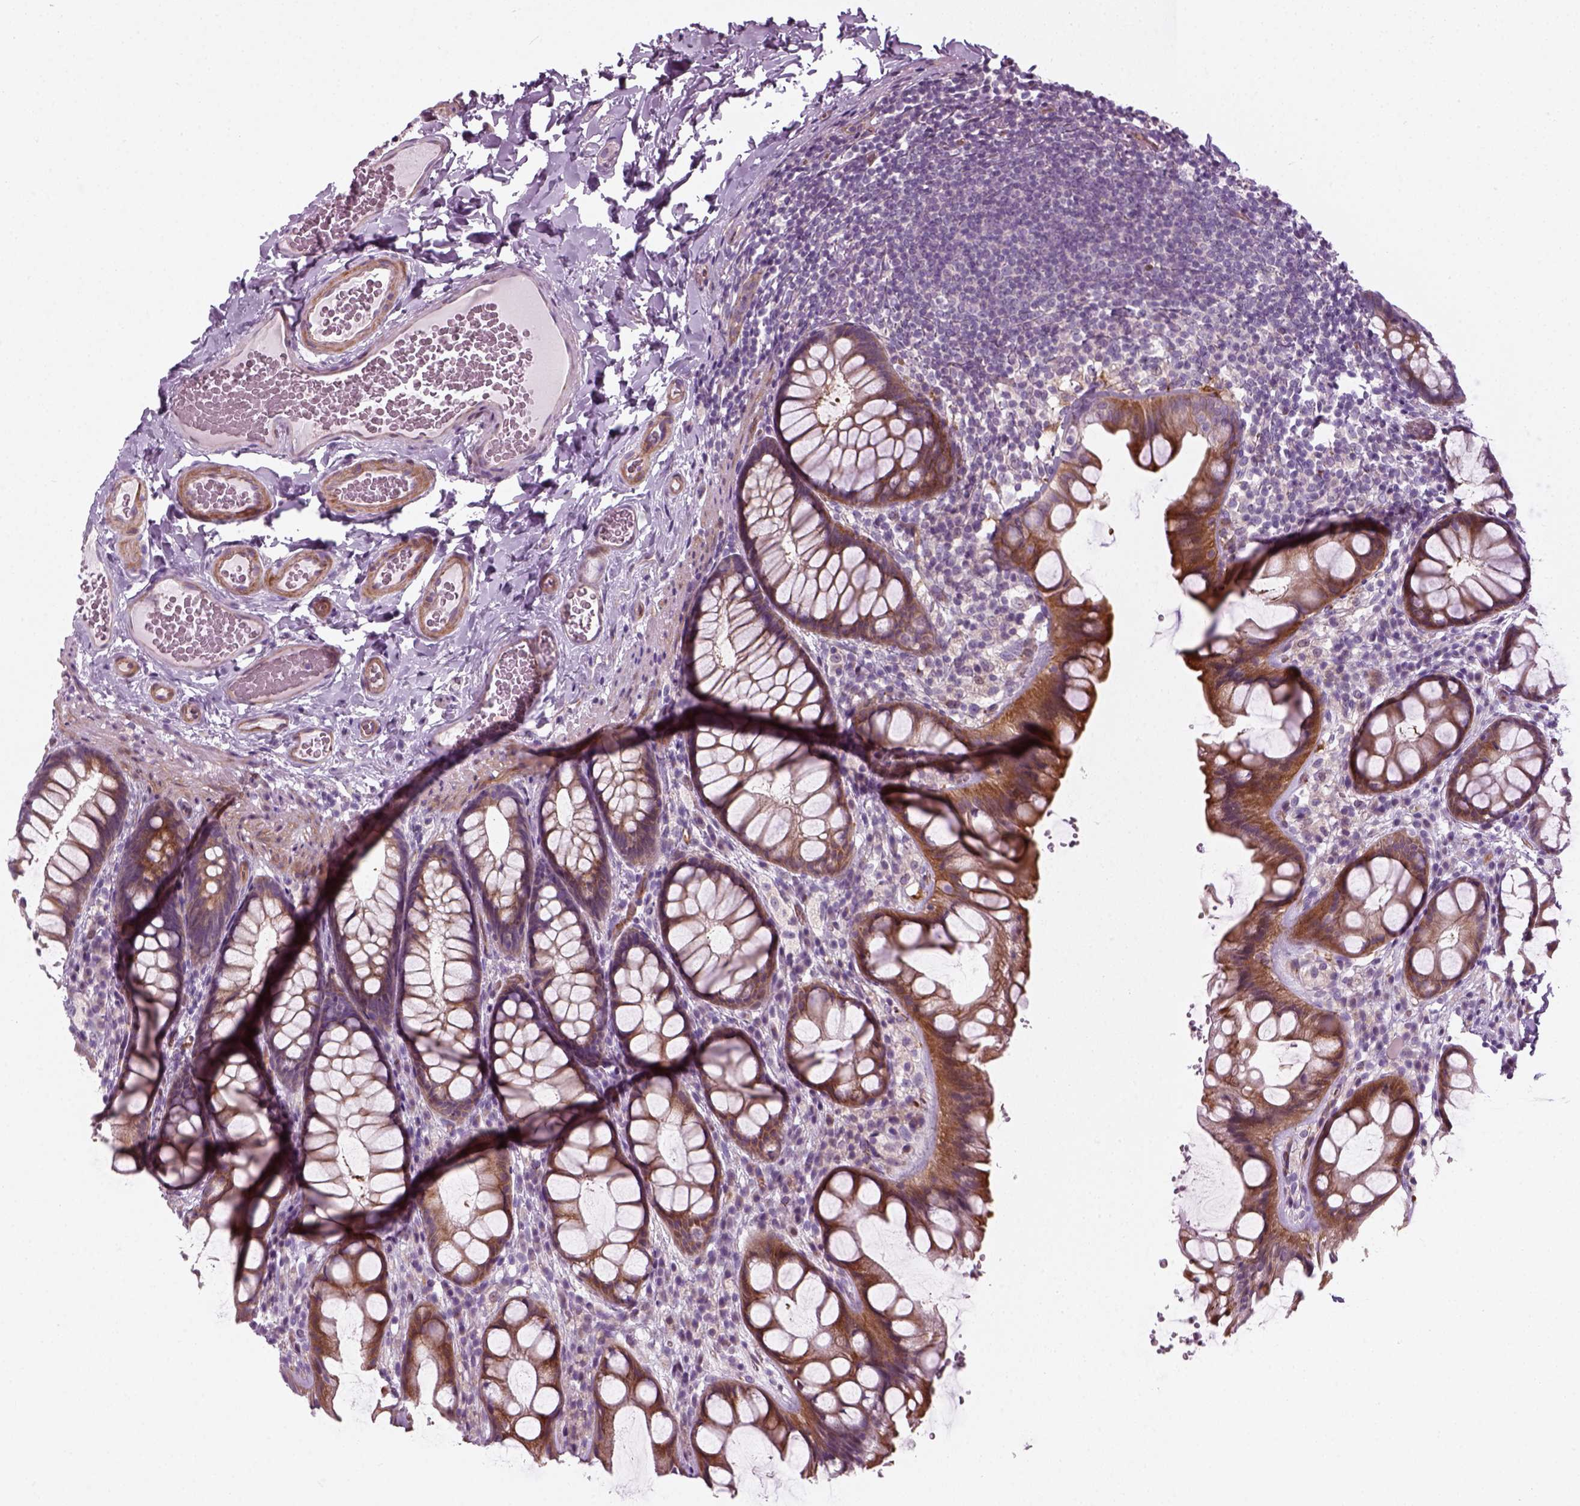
{"staining": {"intensity": "weak", "quantity": ">75%", "location": "cytoplasmic/membranous"}, "tissue": "colon", "cell_type": "Endothelial cells", "image_type": "normal", "snomed": [{"axis": "morphology", "description": "Normal tissue, NOS"}, {"axis": "topography", "description": "Colon"}], "caption": "The image exhibits staining of unremarkable colon, revealing weak cytoplasmic/membranous protein staining (brown color) within endothelial cells.", "gene": "DNASE1L1", "patient": {"sex": "male", "age": 47}}